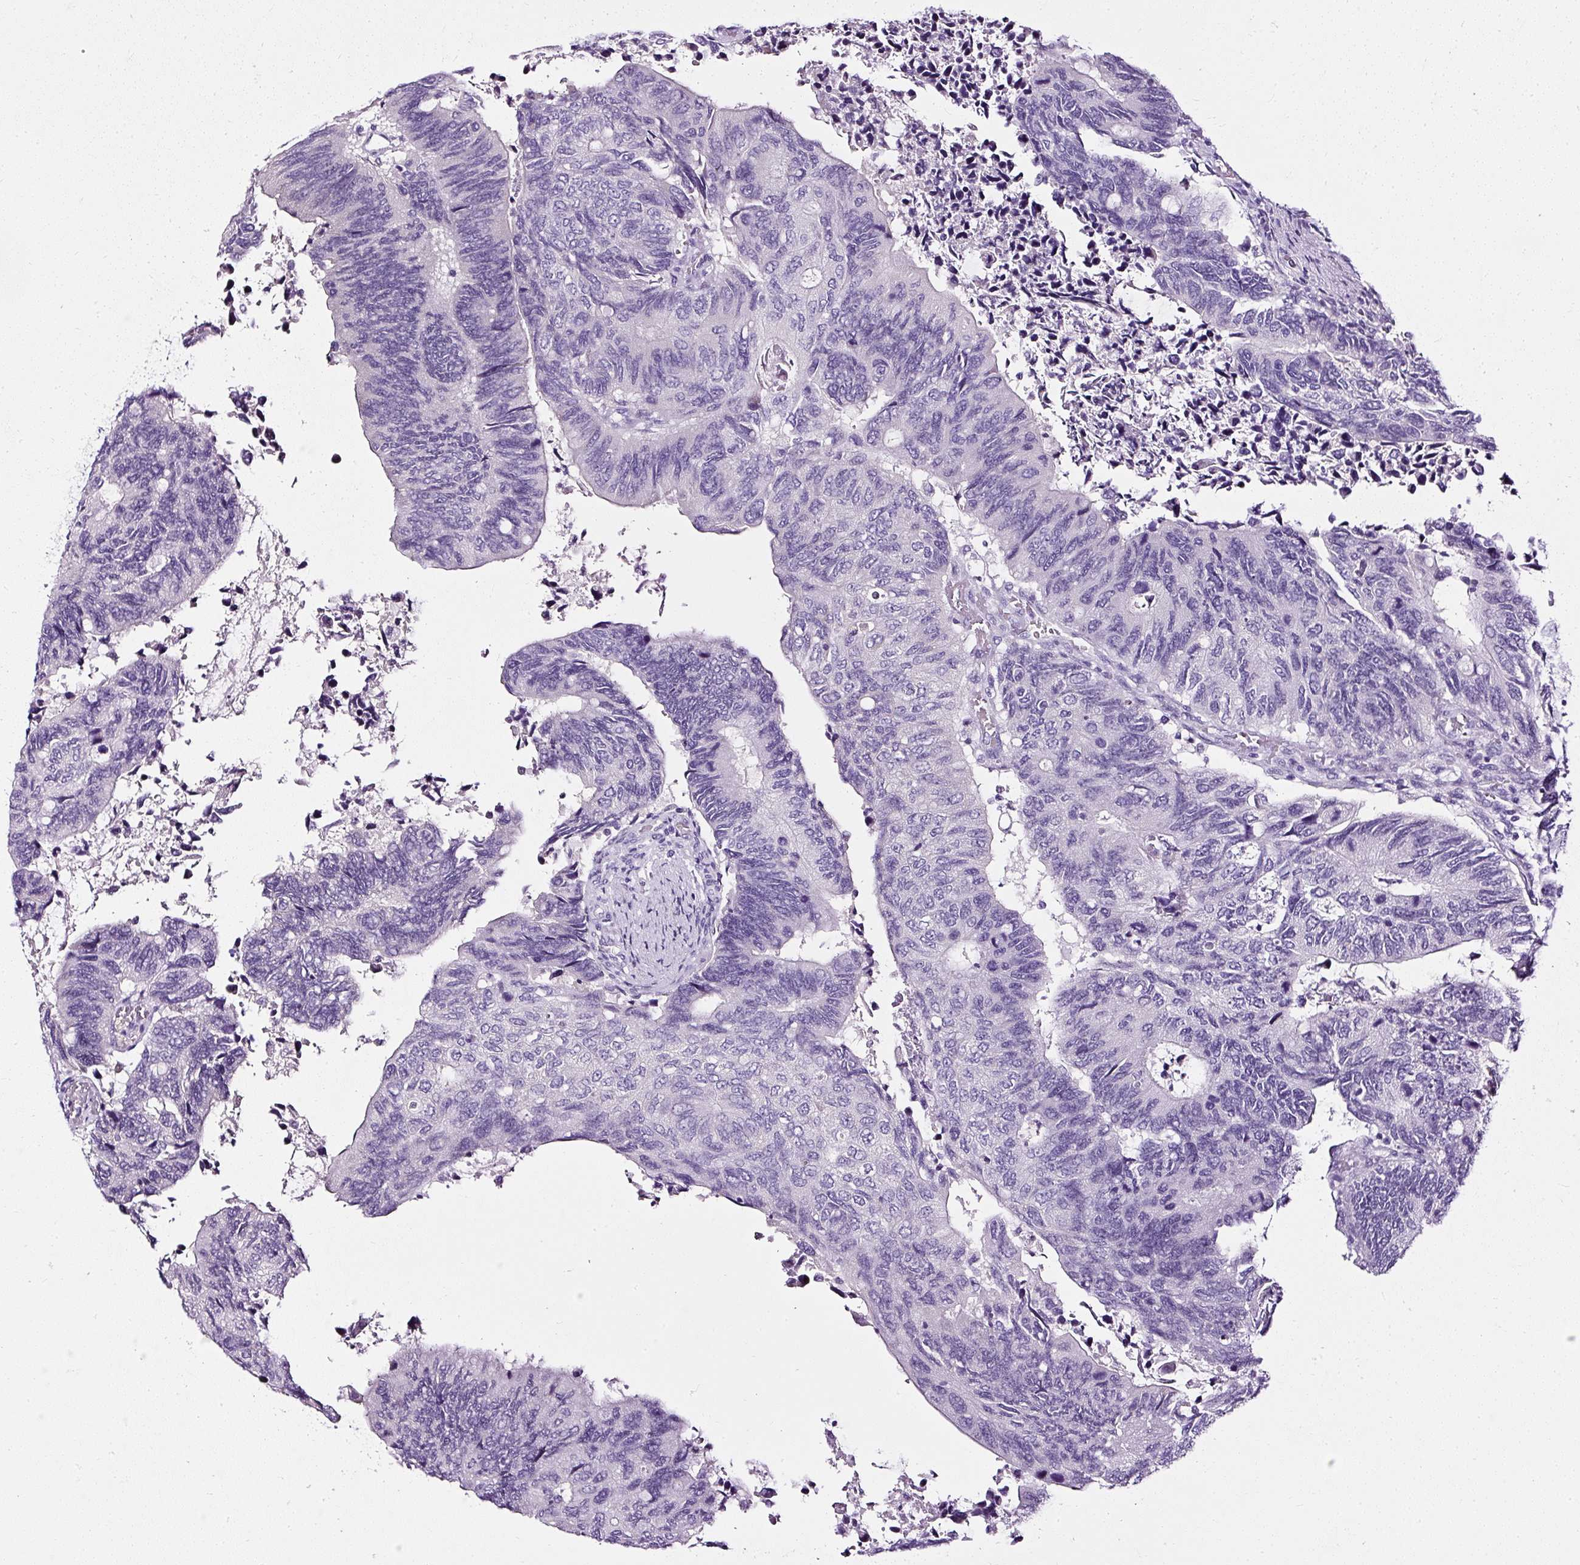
{"staining": {"intensity": "negative", "quantity": "none", "location": "none"}, "tissue": "colorectal cancer", "cell_type": "Tumor cells", "image_type": "cancer", "snomed": [{"axis": "morphology", "description": "Adenocarcinoma, NOS"}, {"axis": "topography", "description": "Colon"}], "caption": "The micrograph exhibits no significant positivity in tumor cells of colorectal cancer. The staining is performed using DAB brown chromogen with nuclei counter-stained in using hematoxylin.", "gene": "ATP2A1", "patient": {"sex": "male", "age": 87}}